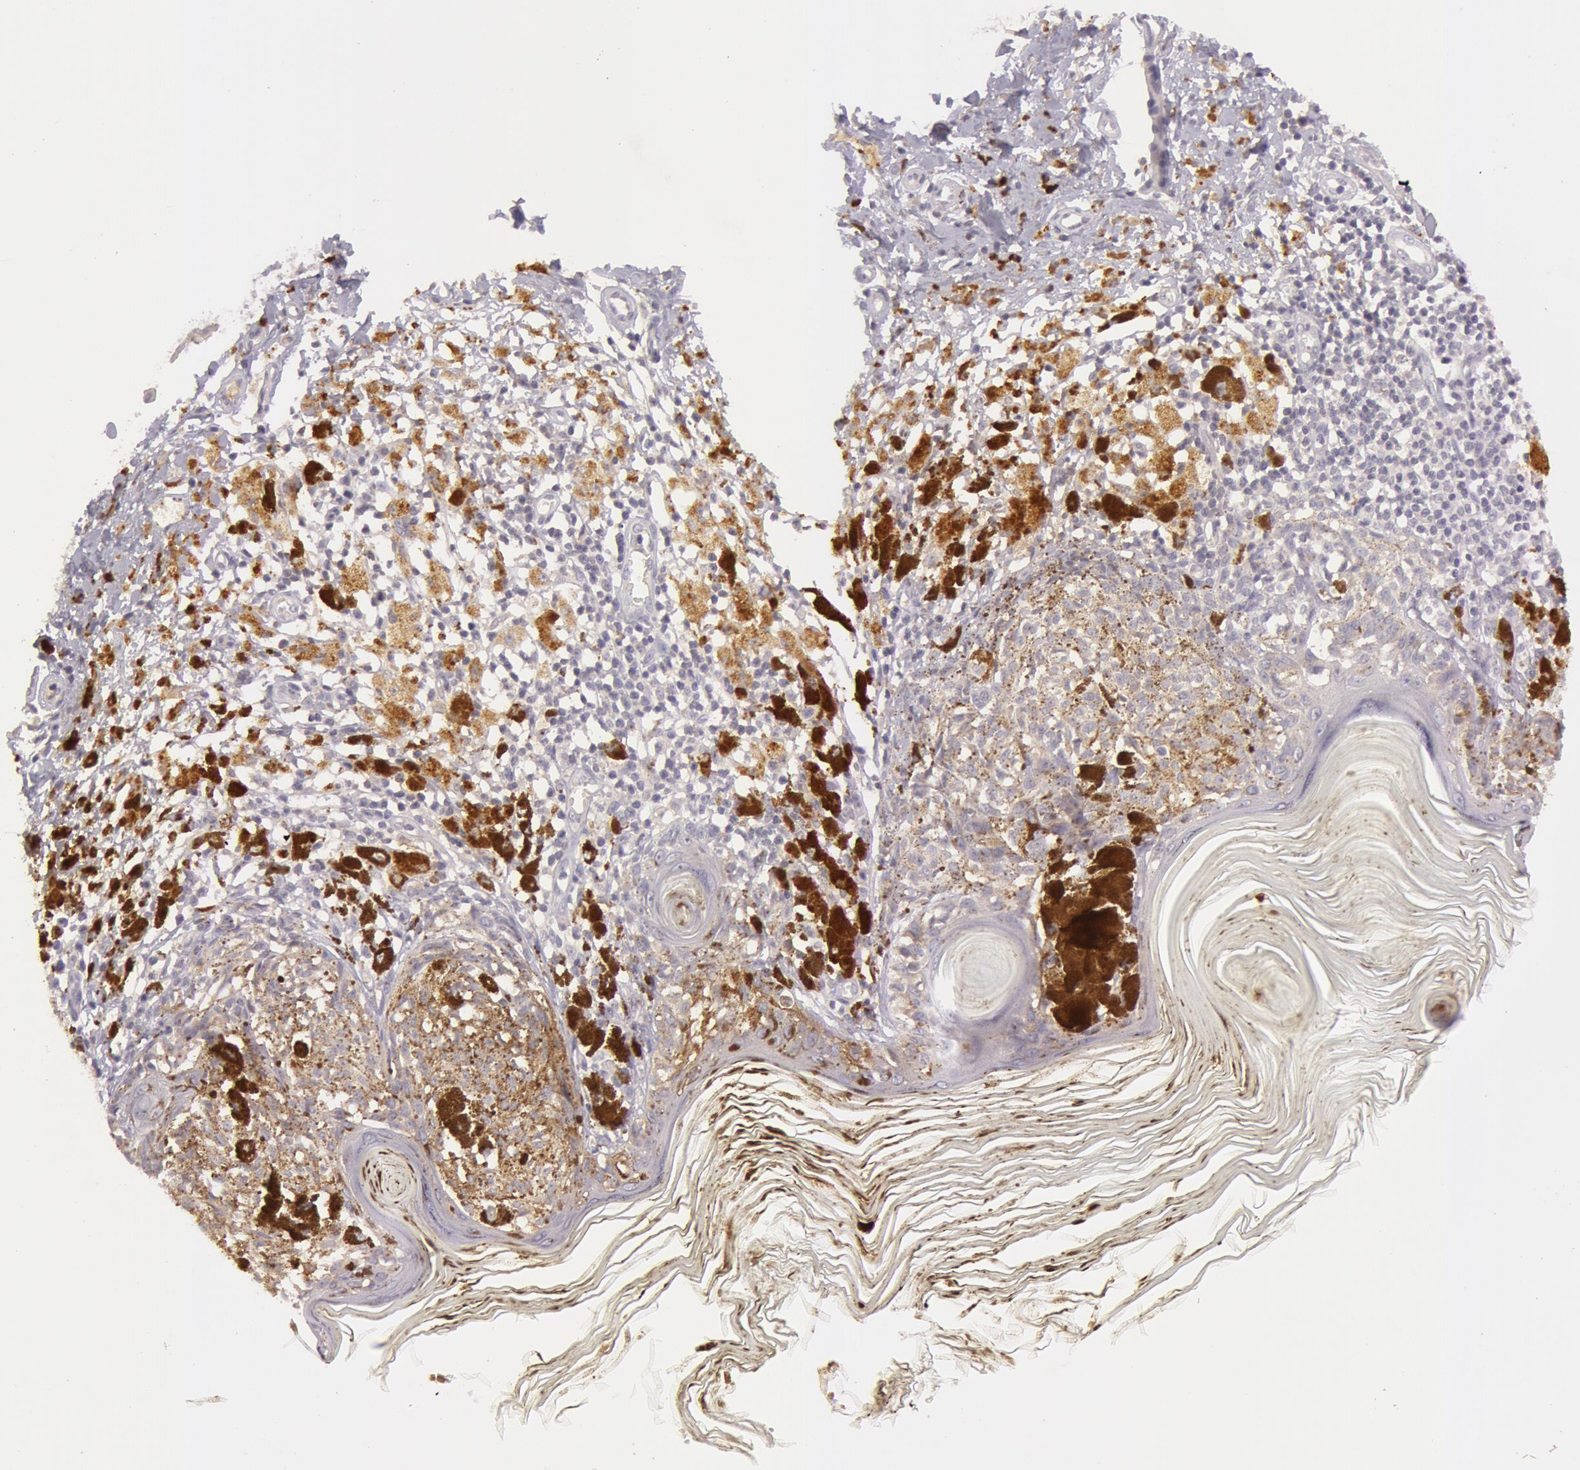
{"staining": {"intensity": "negative", "quantity": "none", "location": "none"}, "tissue": "melanoma", "cell_type": "Tumor cells", "image_type": "cancer", "snomed": [{"axis": "morphology", "description": "Malignant melanoma, NOS"}, {"axis": "topography", "description": "Skin"}], "caption": "This photomicrograph is of malignant melanoma stained with immunohistochemistry (IHC) to label a protein in brown with the nuclei are counter-stained blue. There is no positivity in tumor cells. (Immunohistochemistry (ihc), brightfield microscopy, high magnification).", "gene": "MXRA5", "patient": {"sex": "male", "age": 88}}